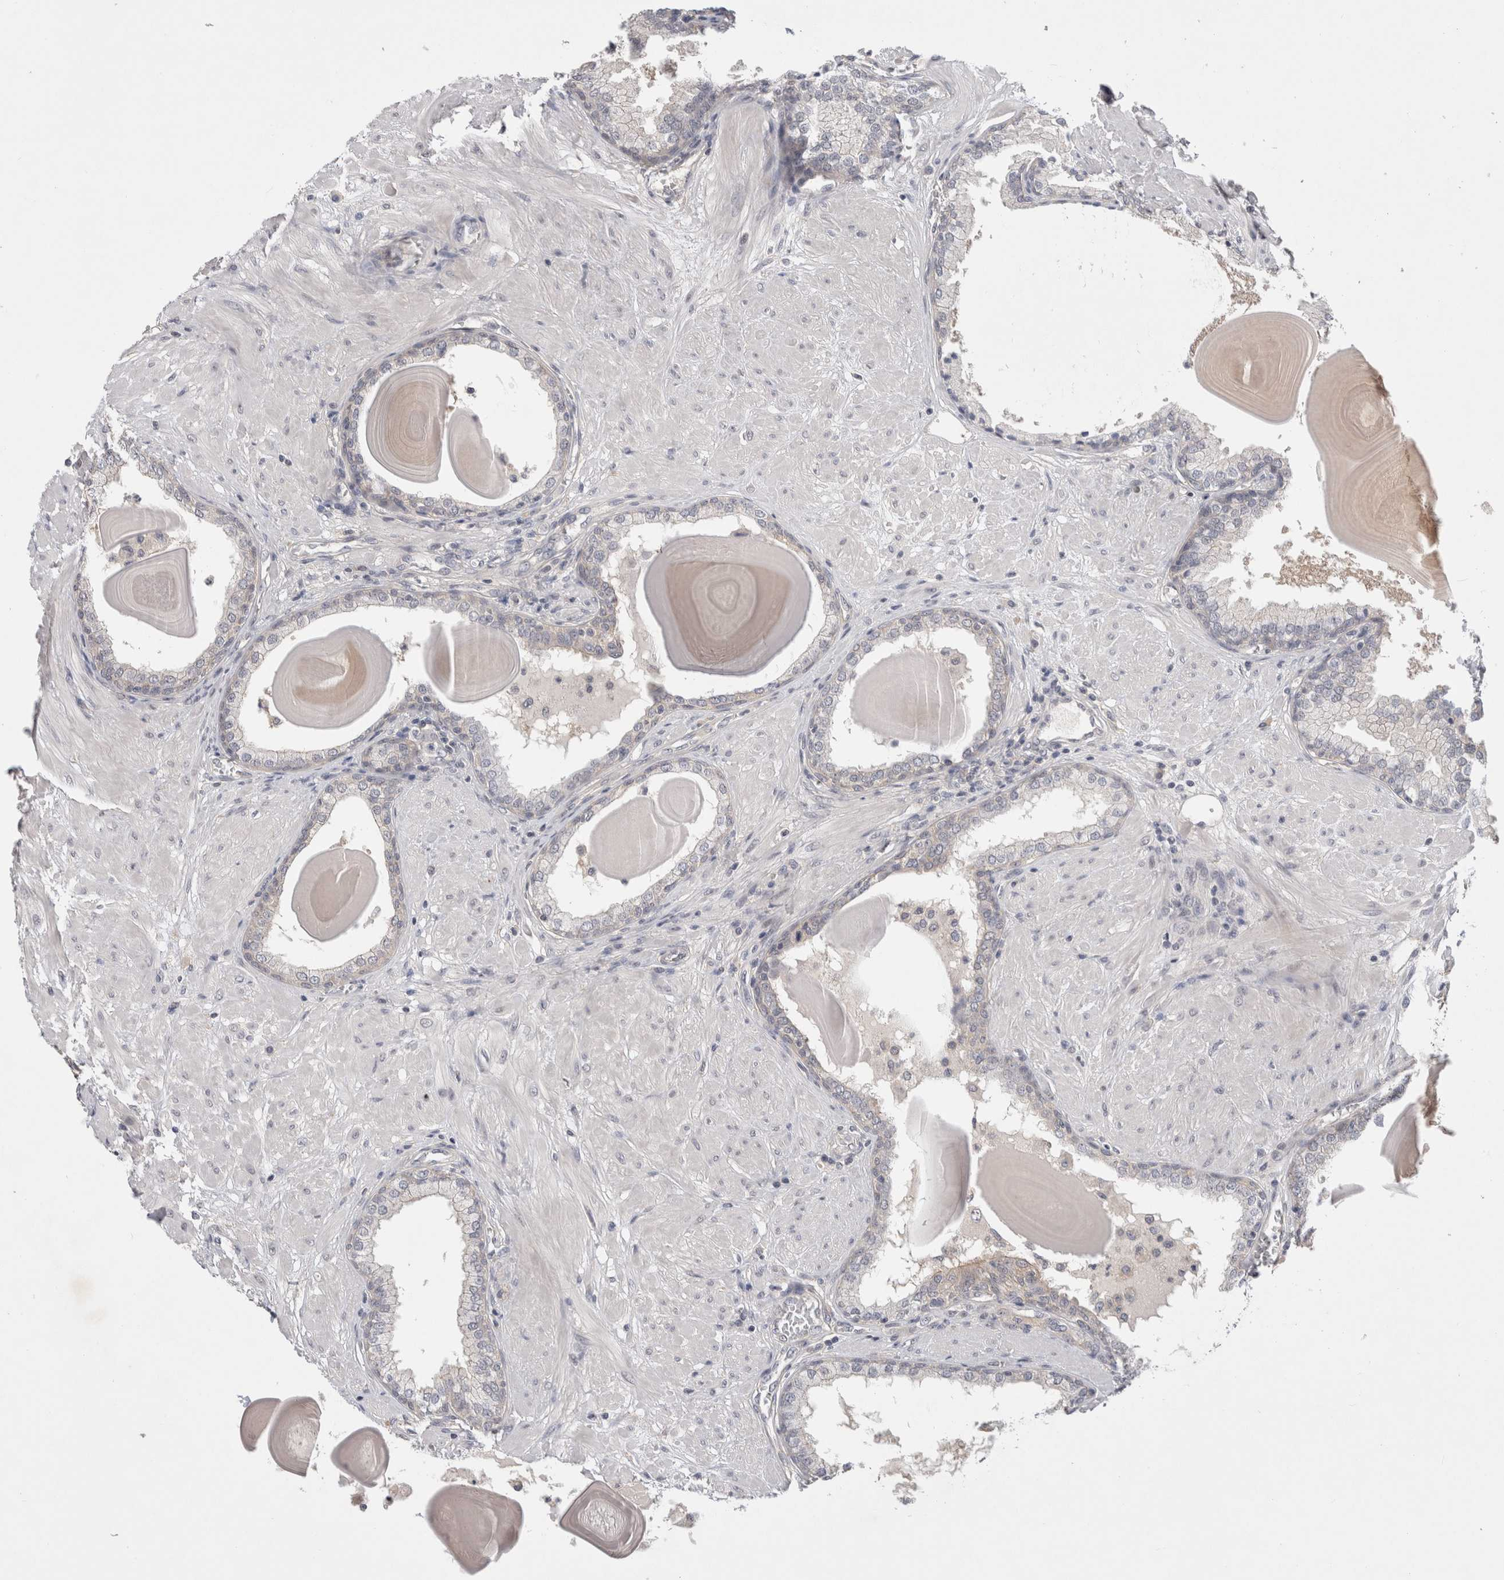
{"staining": {"intensity": "weak", "quantity": "<25%", "location": "cytoplasmic/membranous"}, "tissue": "prostate", "cell_type": "Glandular cells", "image_type": "normal", "snomed": [{"axis": "morphology", "description": "Normal tissue, NOS"}, {"axis": "topography", "description": "Prostate"}], "caption": "This photomicrograph is of unremarkable prostate stained with immunohistochemistry (IHC) to label a protein in brown with the nuclei are counter-stained blue. There is no positivity in glandular cells. (Stains: DAB IHC with hematoxylin counter stain, Microscopy: brightfield microscopy at high magnification).", "gene": "CERS3", "patient": {"sex": "male", "age": 51}}